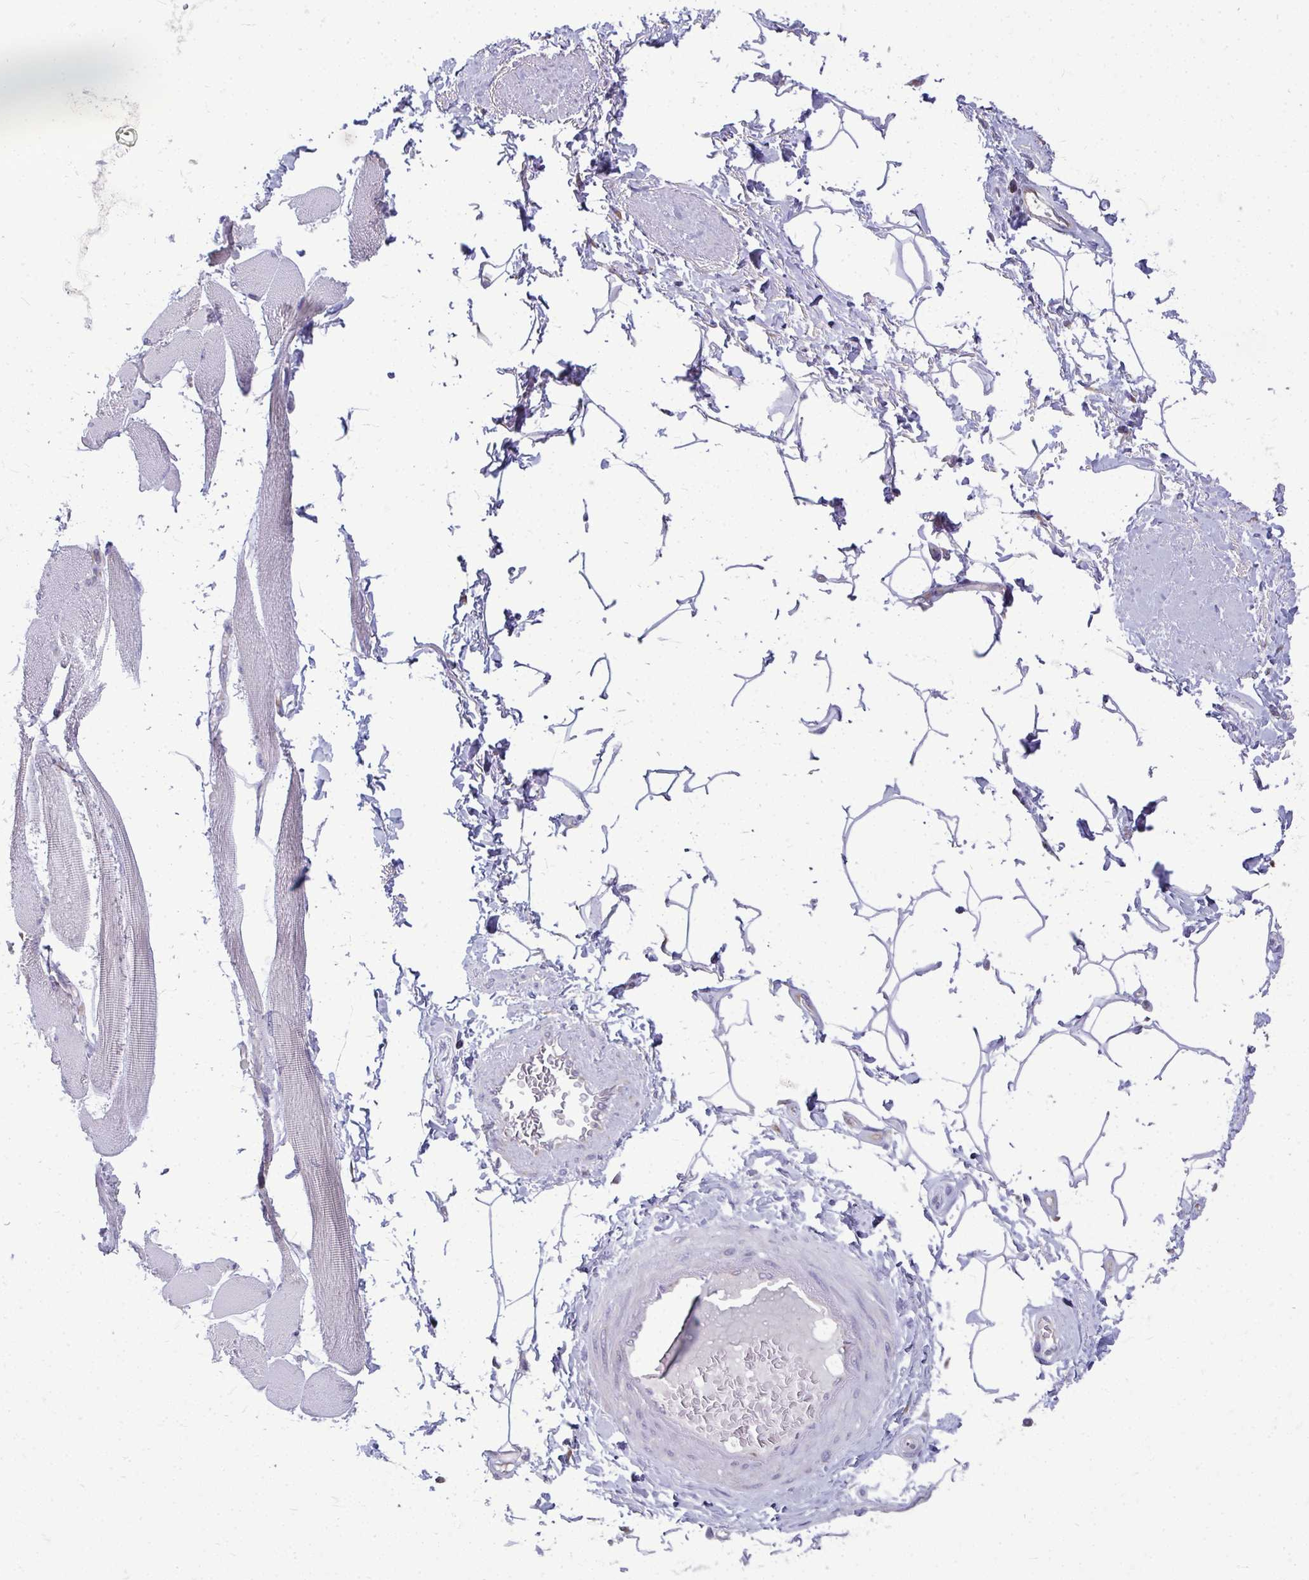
{"staining": {"intensity": "negative", "quantity": "none", "location": "none"}, "tissue": "adipose tissue", "cell_type": "Adipocytes", "image_type": "normal", "snomed": [{"axis": "morphology", "description": "Normal tissue, NOS"}, {"axis": "topography", "description": "Peripheral nerve tissue"}], "caption": "IHC of unremarkable adipose tissue displays no expression in adipocytes.", "gene": "RPLP2", "patient": {"sex": "male", "age": 51}}